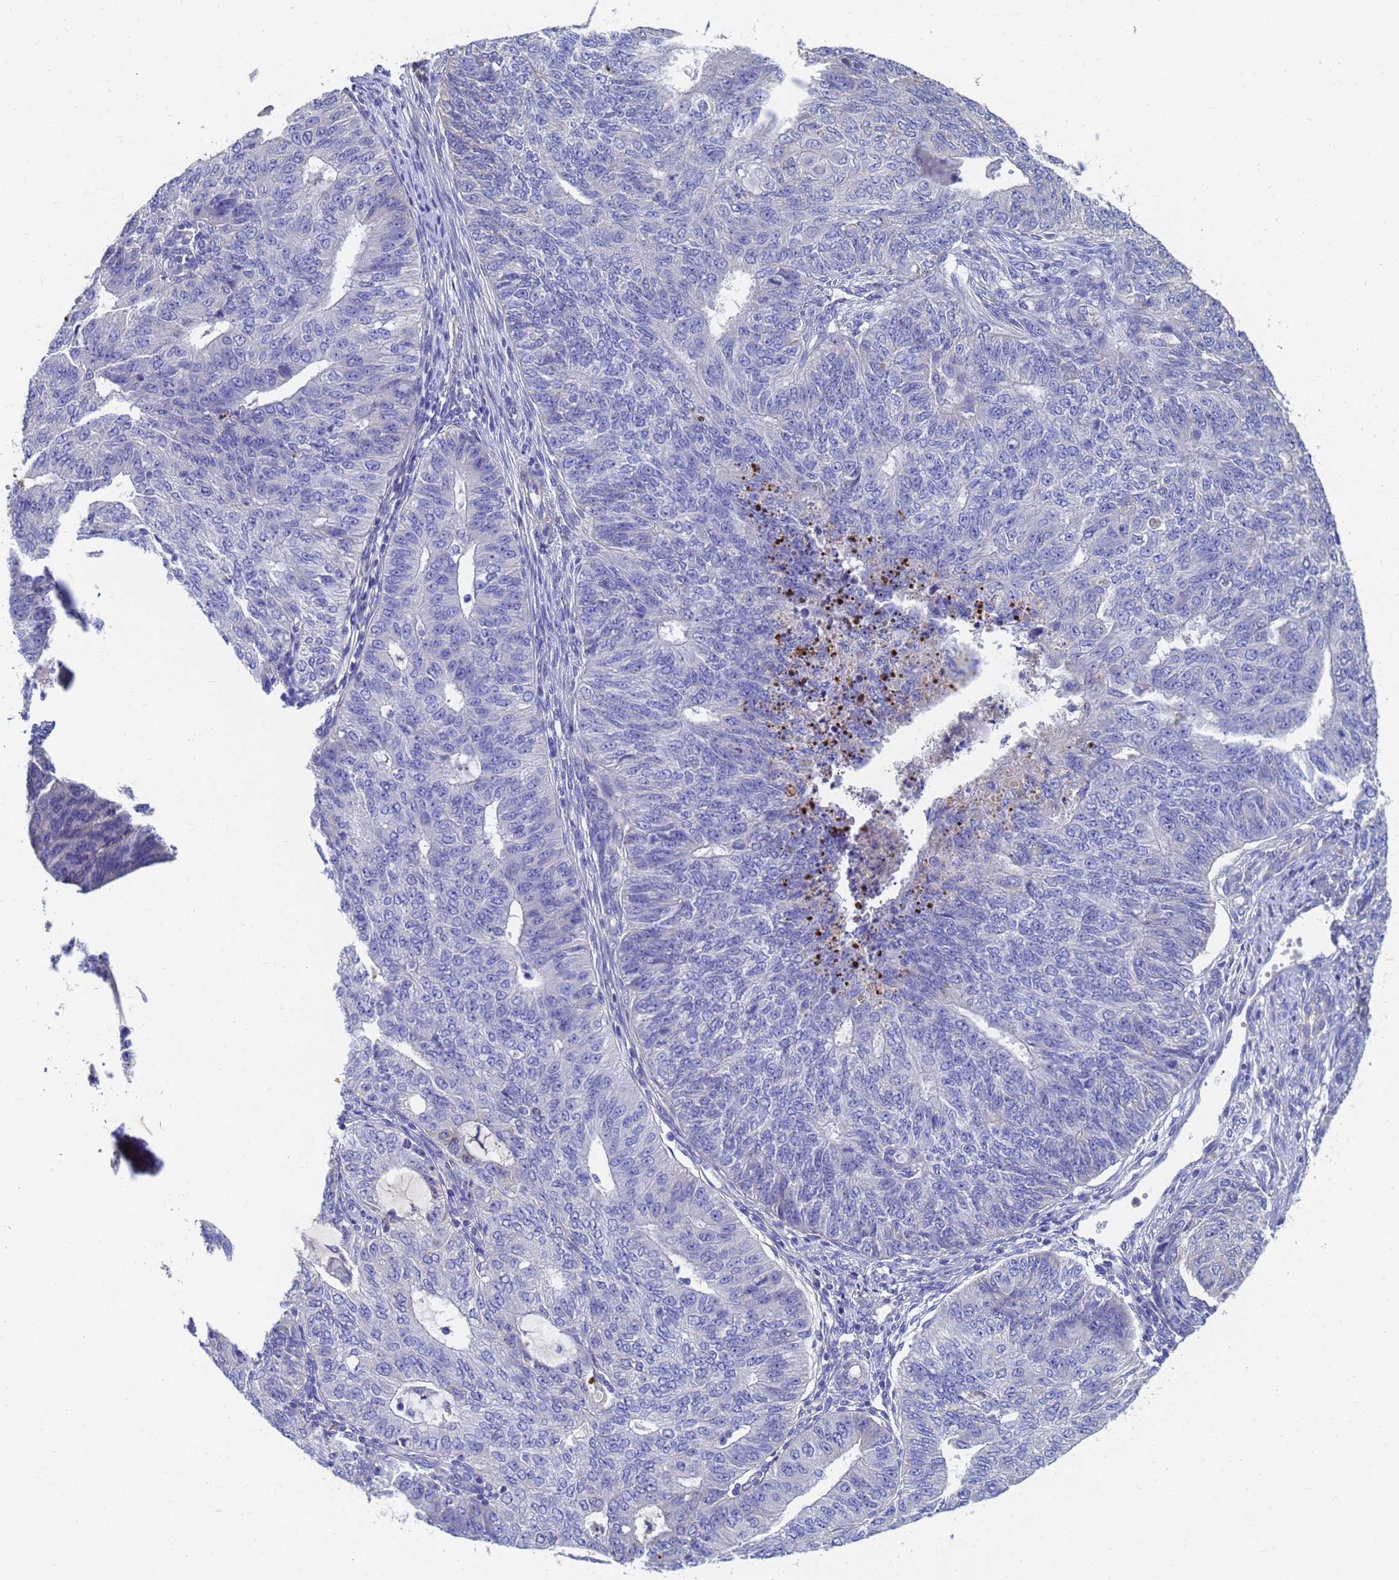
{"staining": {"intensity": "negative", "quantity": "none", "location": "none"}, "tissue": "endometrial cancer", "cell_type": "Tumor cells", "image_type": "cancer", "snomed": [{"axis": "morphology", "description": "Adenocarcinoma, NOS"}, {"axis": "topography", "description": "Endometrium"}], "caption": "An image of endometrial cancer stained for a protein displays no brown staining in tumor cells.", "gene": "LBX2", "patient": {"sex": "female", "age": 32}}